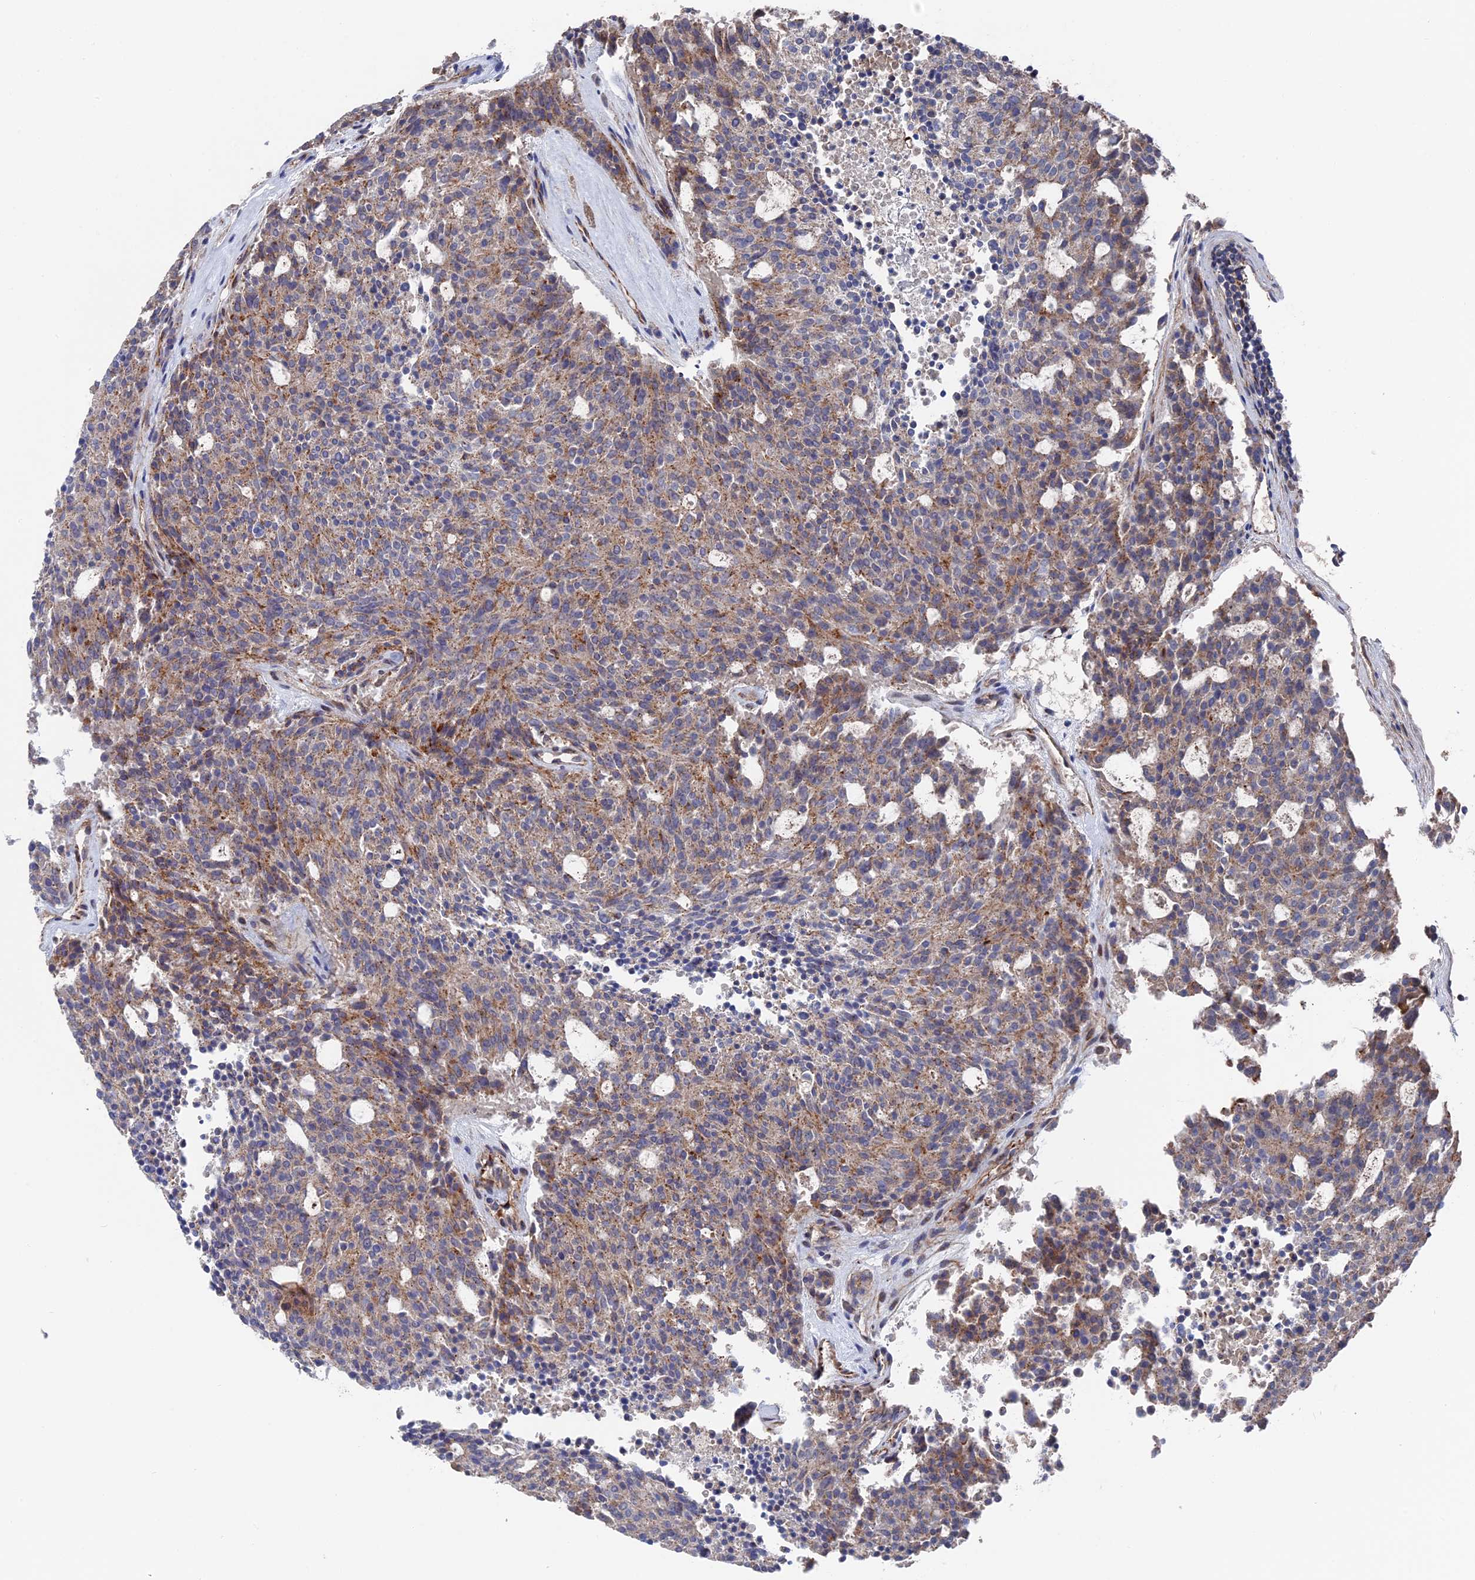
{"staining": {"intensity": "moderate", "quantity": "25%-75%", "location": "cytoplasmic/membranous"}, "tissue": "carcinoid", "cell_type": "Tumor cells", "image_type": "cancer", "snomed": [{"axis": "morphology", "description": "Carcinoid, malignant, NOS"}, {"axis": "topography", "description": "Pancreas"}], "caption": "Tumor cells reveal medium levels of moderate cytoplasmic/membranous positivity in approximately 25%-75% of cells in human carcinoid.", "gene": "SMG9", "patient": {"sex": "female", "age": 54}}